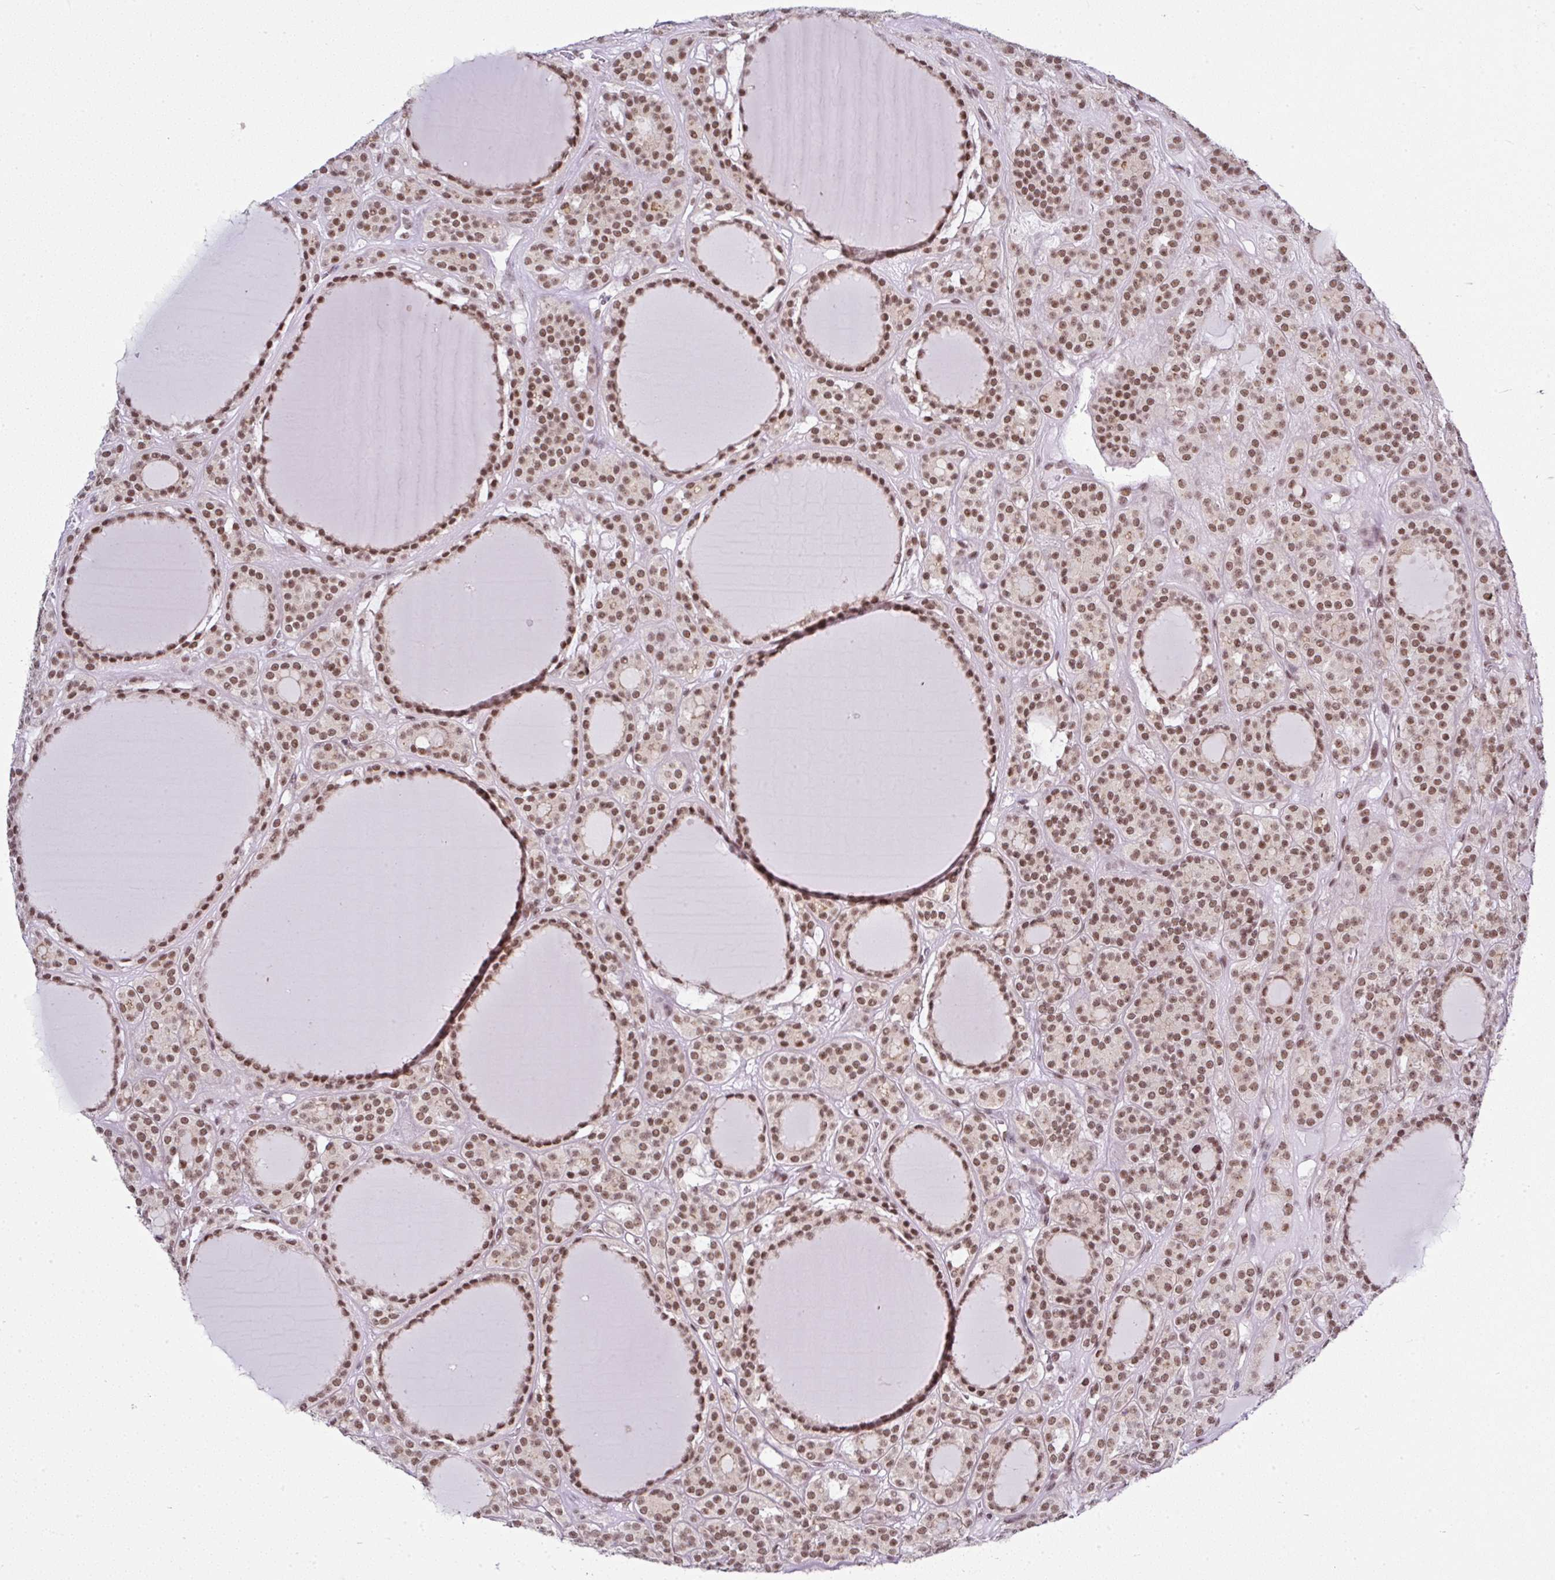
{"staining": {"intensity": "moderate", "quantity": ">75%", "location": "nuclear"}, "tissue": "thyroid cancer", "cell_type": "Tumor cells", "image_type": "cancer", "snomed": [{"axis": "morphology", "description": "Follicular adenoma carcinoma, NOS"}, {"axis": "topography", "description": "Thyroid gland"}], "caption": "Protein staining of thyroid cancer (follicular adenoma carcinoma) tissue exhibits moderate nuclear expression in approximately >75% of tumor cells.", "gene": "PTPN2", "patient": {"sex": "female", "age": 63}}